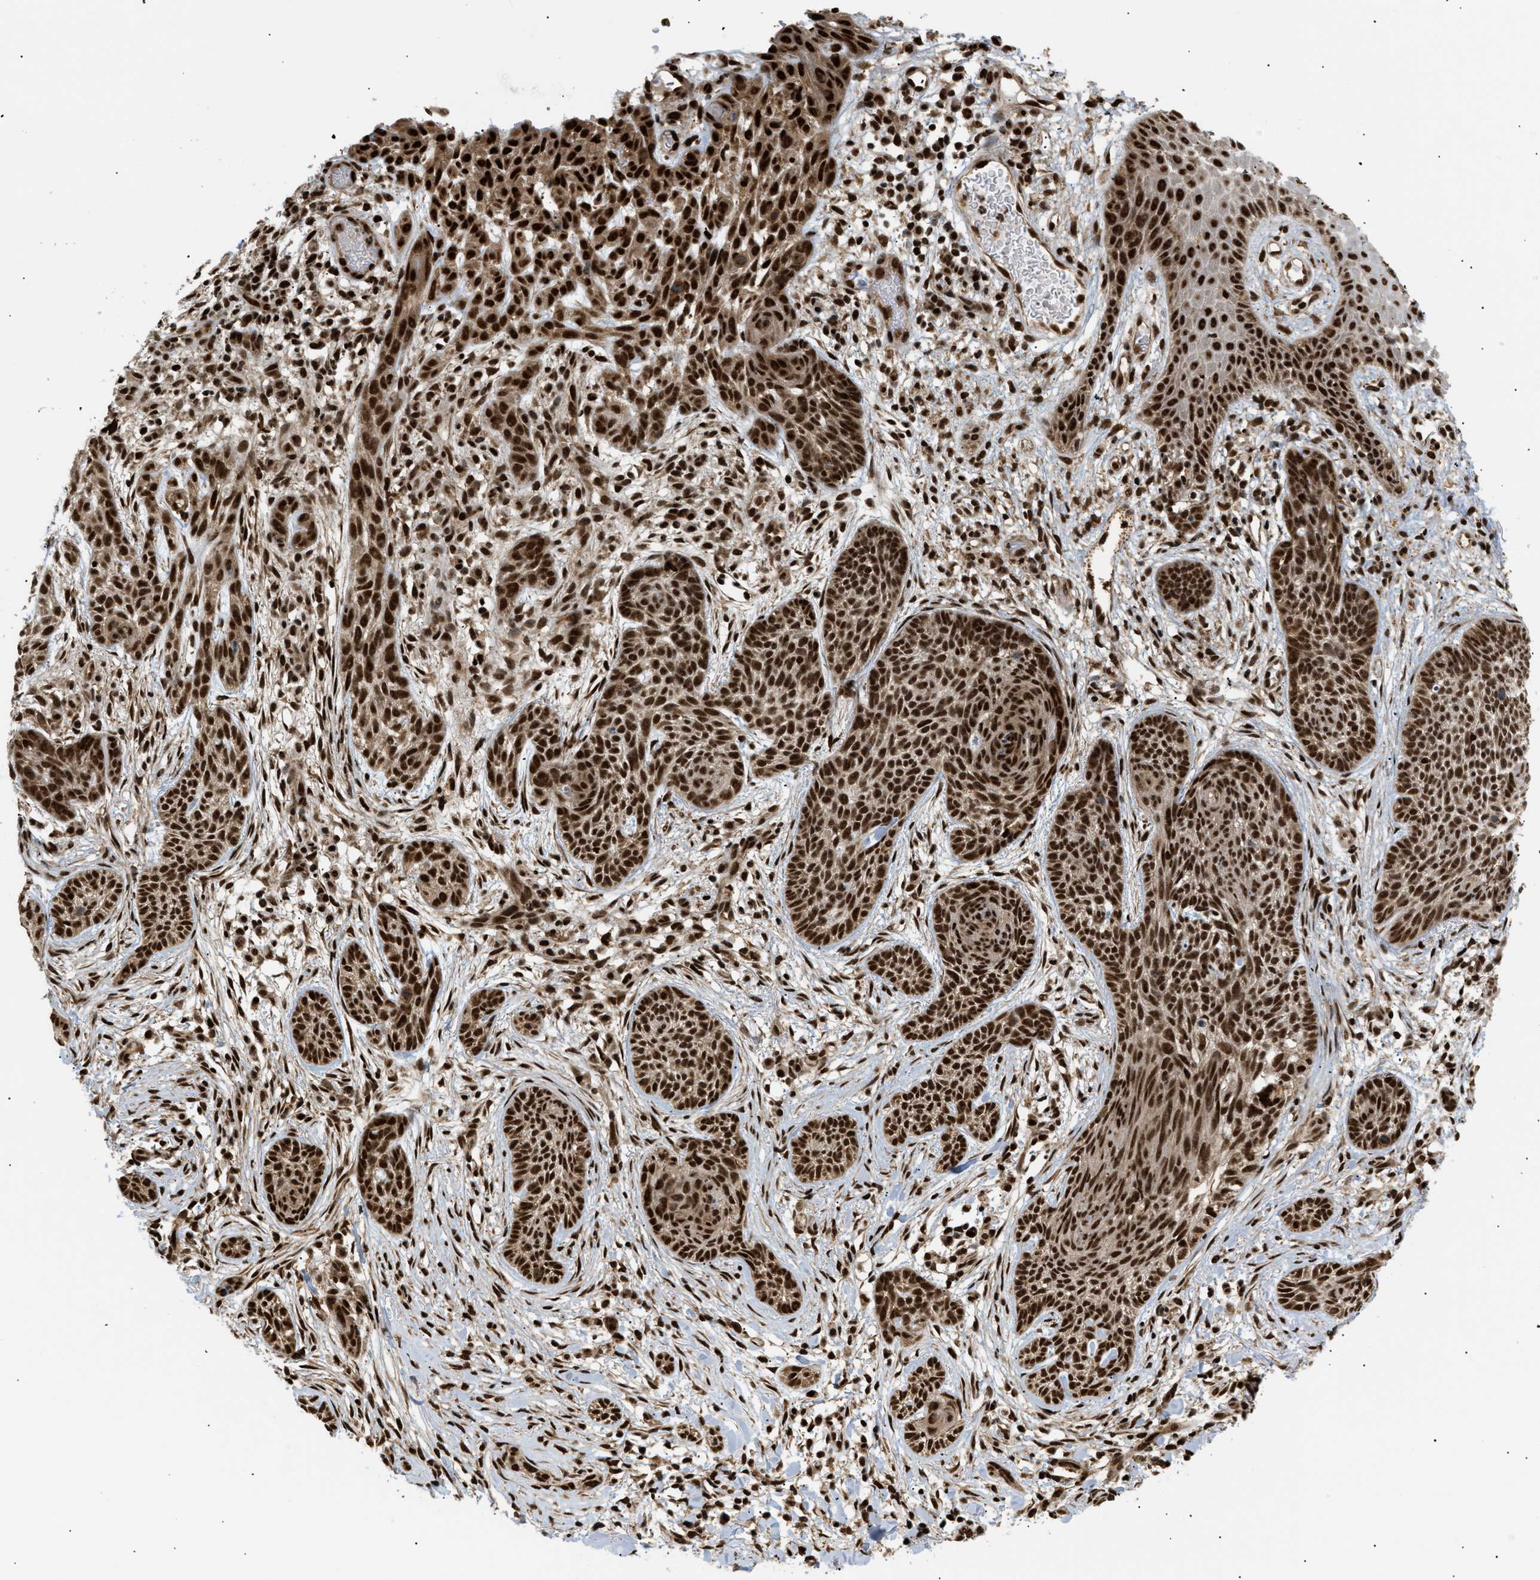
{"staining": {"intensity": "strong", "quantity": ">75%", "location": "cytoplasmic/membranous,nuclear"}, "tissue": "skin cancer", "cell_type": "Tumor cells", "image_type": "cancer", "snomed": [{"axis": "morphology", "description": "Basal cell carcinoma"}, {"axis": "topography", "description": "Skin"}], "caption": "Basal cell carcinoma (skin) stained with a protein marker exhibits strong staining in tumor cells.", "gene": "RBM5", "patient": {"sex": "female", "age": 59}}